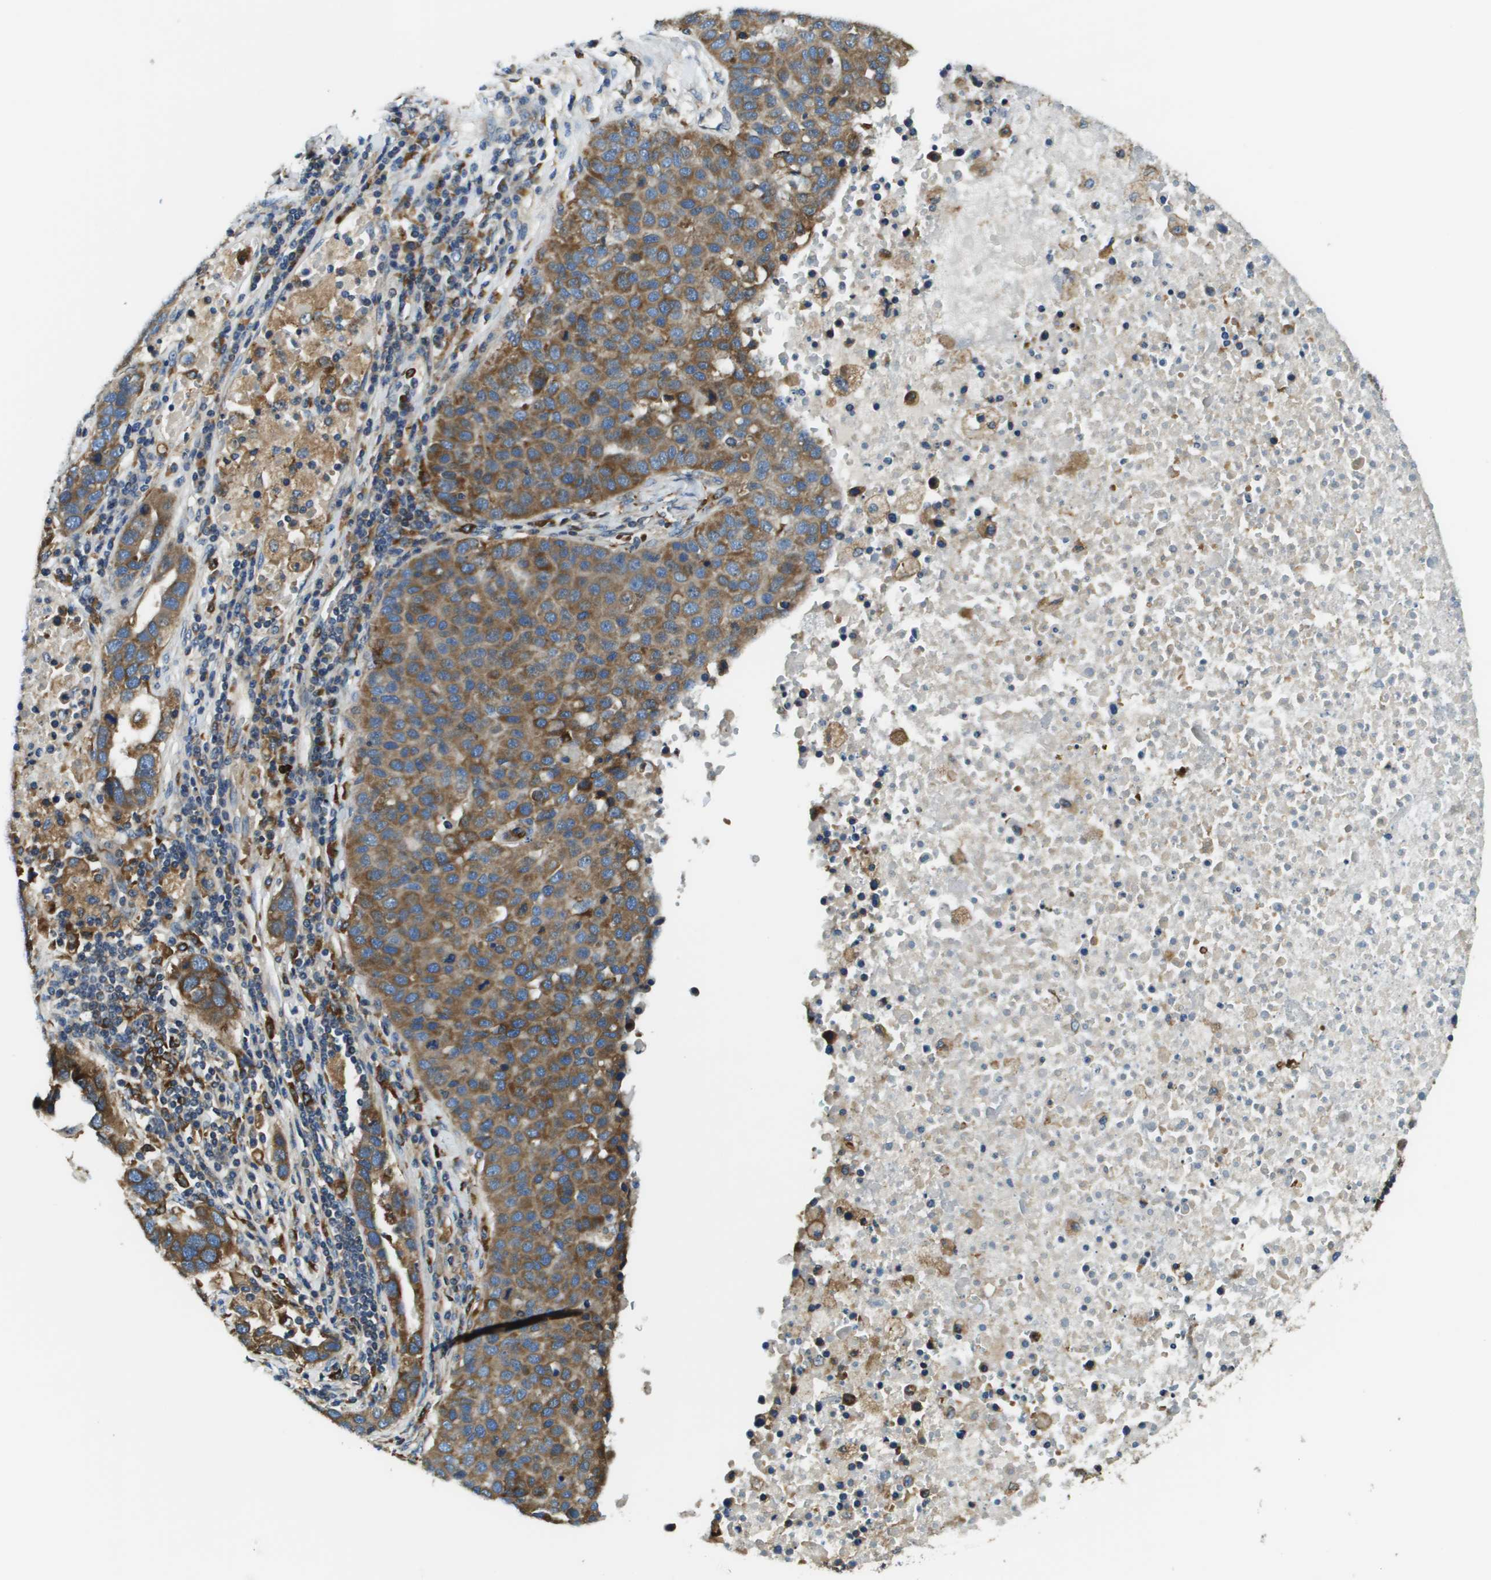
{"staining": {"intensity": "strong", "quantity": ">75%", "location": "cytoplasmic/membranous"}, "tissue": "pancreatic cancer", "cell_type": "Tumor cells", "image_type": "cancer", "snomed": [{"axis": "morphology", "description": "Adenocarcinoma, NOS"}, {"axis": "topography", "description": "Pancreas"}], "caption": "Immunohistochemical staining of pancreatic cancer (adenocarcinoma) exhibits high levels of strong cytoplasmic/membranous expression in about >75% of tumor cells. (Stains: DAB in brown, nuclei in blue, Microscopy: brightfield microscopy at high magnification).", "gene": "CNPY3", "patient": {"sex": "female", "age": 61}}